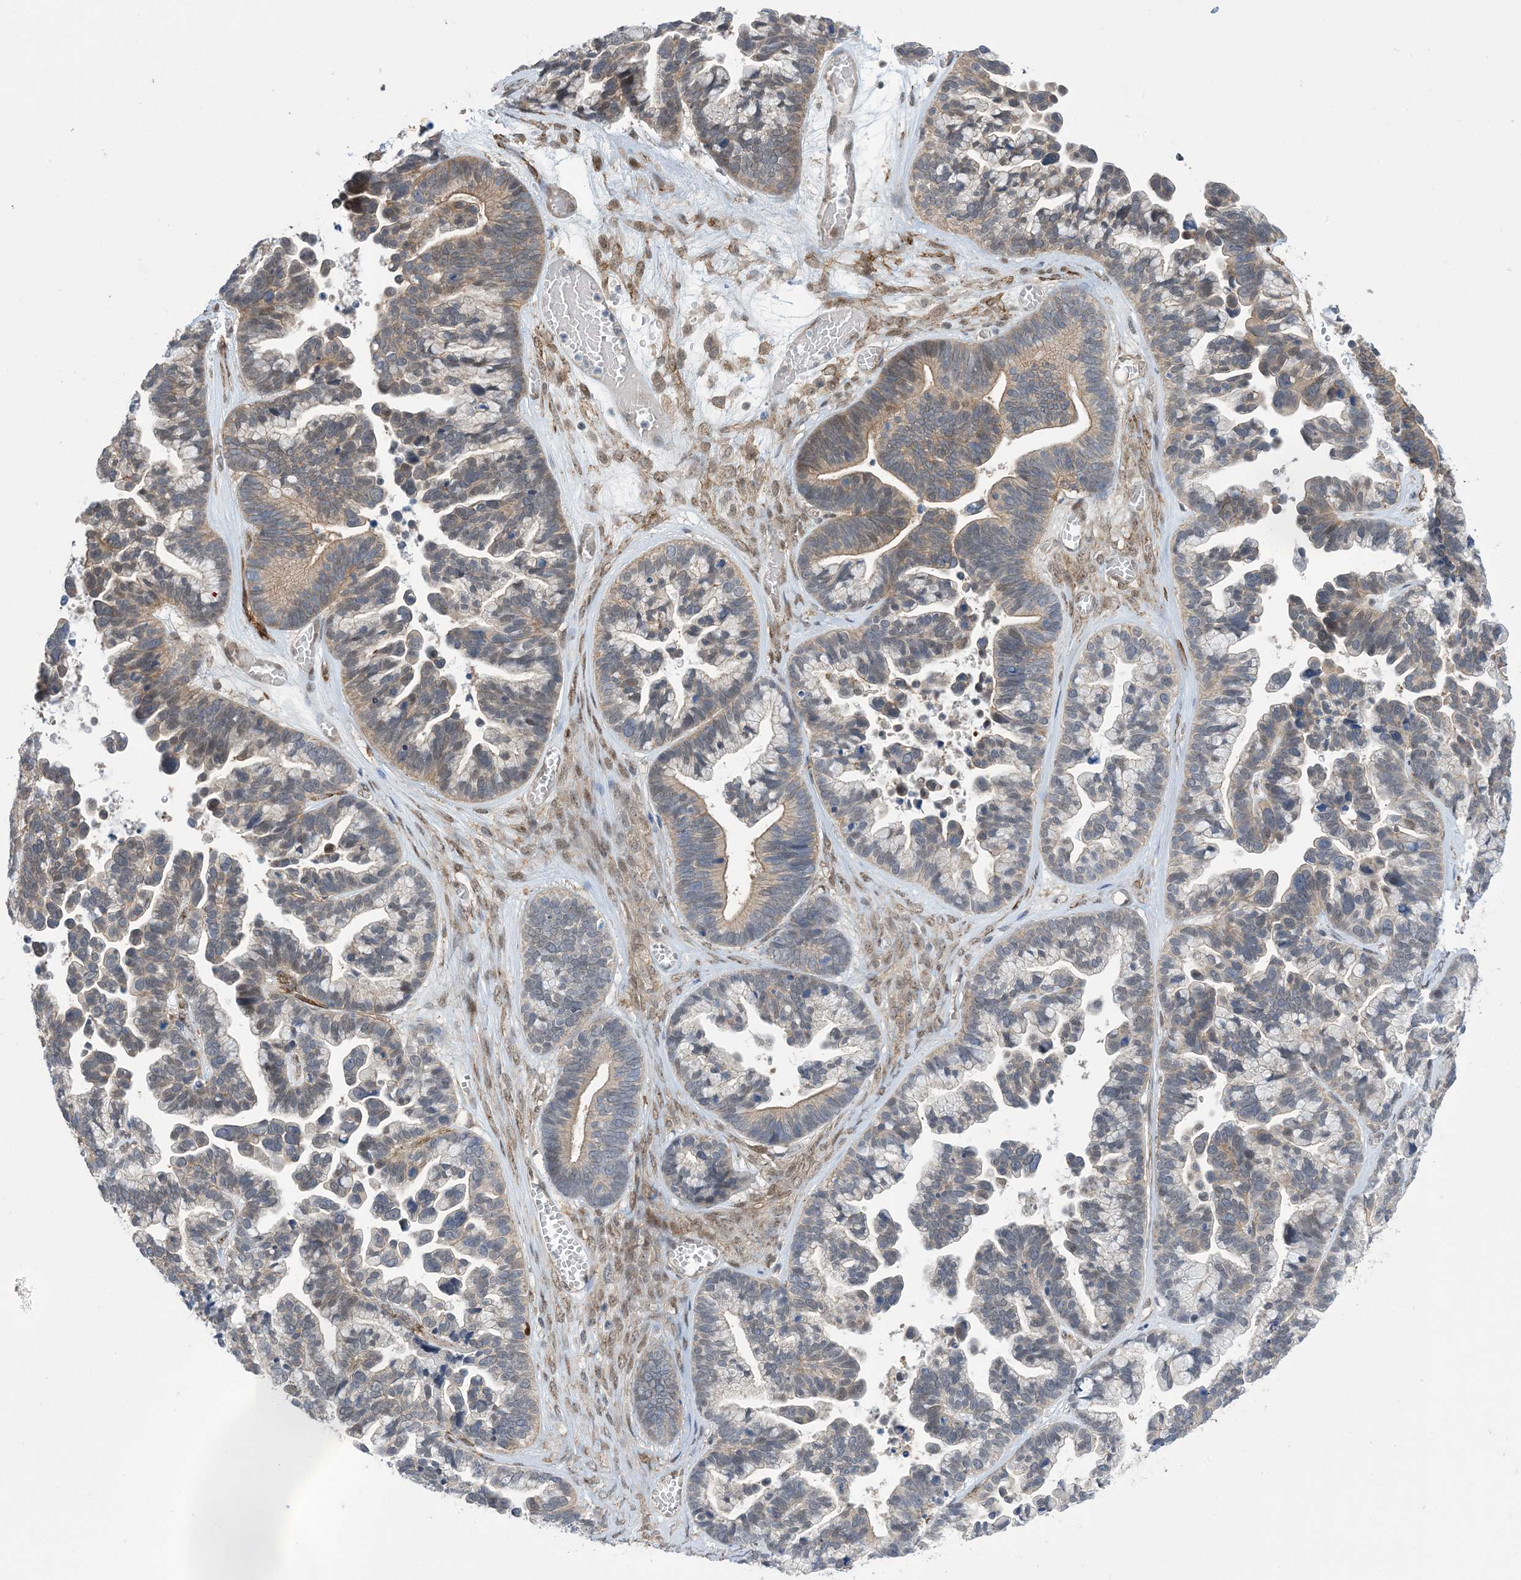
{"staining": {"intensity": "weak", "quantity": "25%-75%", "location": "cytoplasmic/membranous"}, "tissue": "ovarian cancer", "cell_type": "Tumor cells", "image_type": "cancer", "snomed": [{"axis": "morphology", "description": "Cystadenocarcinoma, serous, NOS"}, {"axis": "topography", "description": "Ovary"}], "caption": "Ovarian cancer was stained to show a protein in brown. There is low levels of weak cytoplasmic/membranous positivity in approximately 25%-75% of tumor cells.", "gene": "ZNF8", "patient": {"sex": "female", "age": 56}}